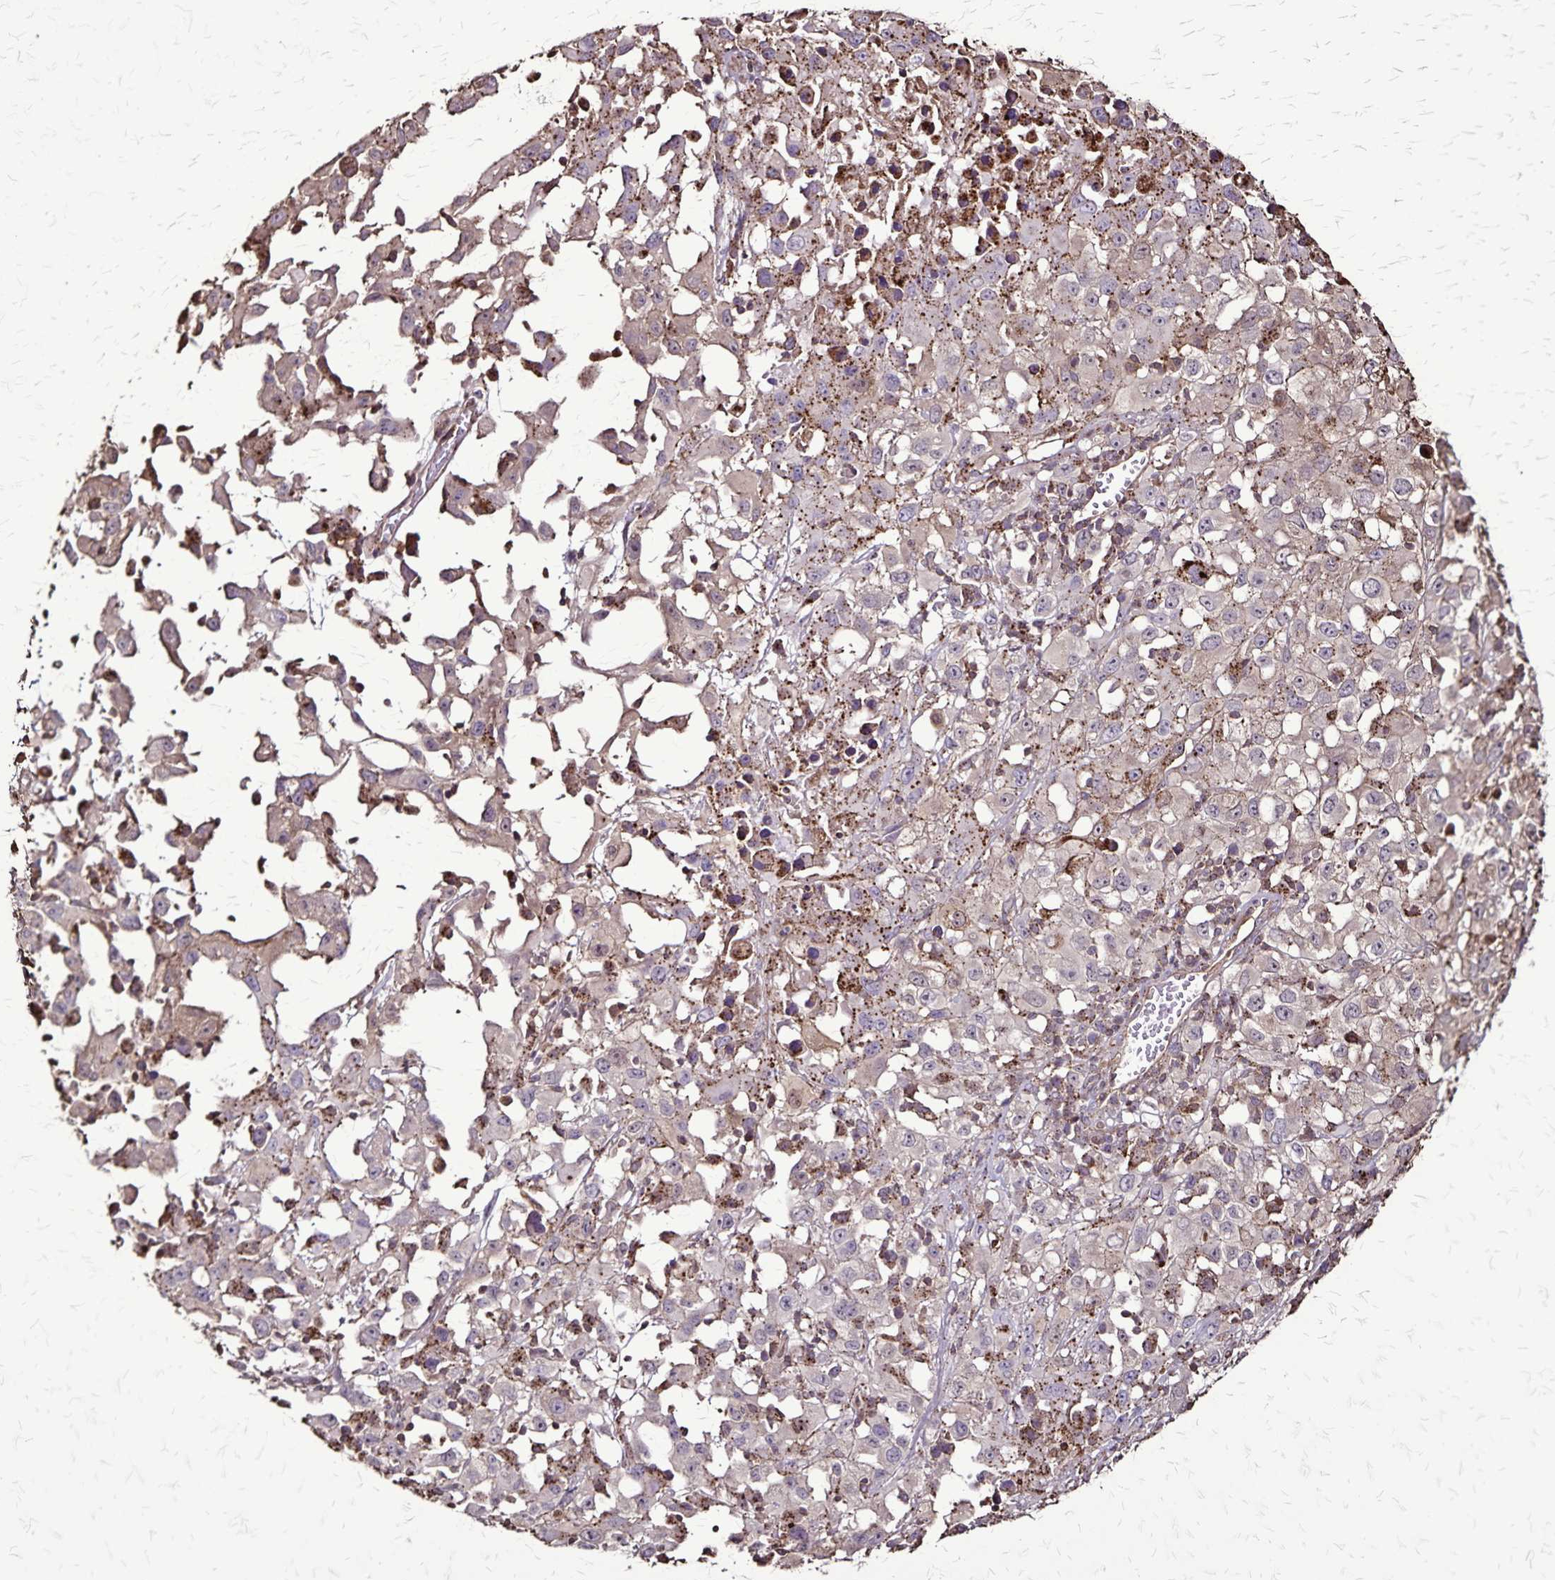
{"staining": {"intensity": "moderate", "quantity": "<25%", "location": "cytoplasmic/membranous"}, "tissue": "melanoma", "cell_type": "Tumor cells", "image_type": "cancer", "snomed": [{"axis": "morphology", "description": "Malignant melanoma, Metastatic site"}, {"axis": "topography", "description": "Soft tissue"}], "caption": "Immunohistochemical staining of malignant melanoma (metastatic site) reveals low levels of moderate cytoplasmic/membranous protein staining in about <25% of tumor cells.", "gene": "CHMP1B", "patient": {"sex": "male", "age": 50}}